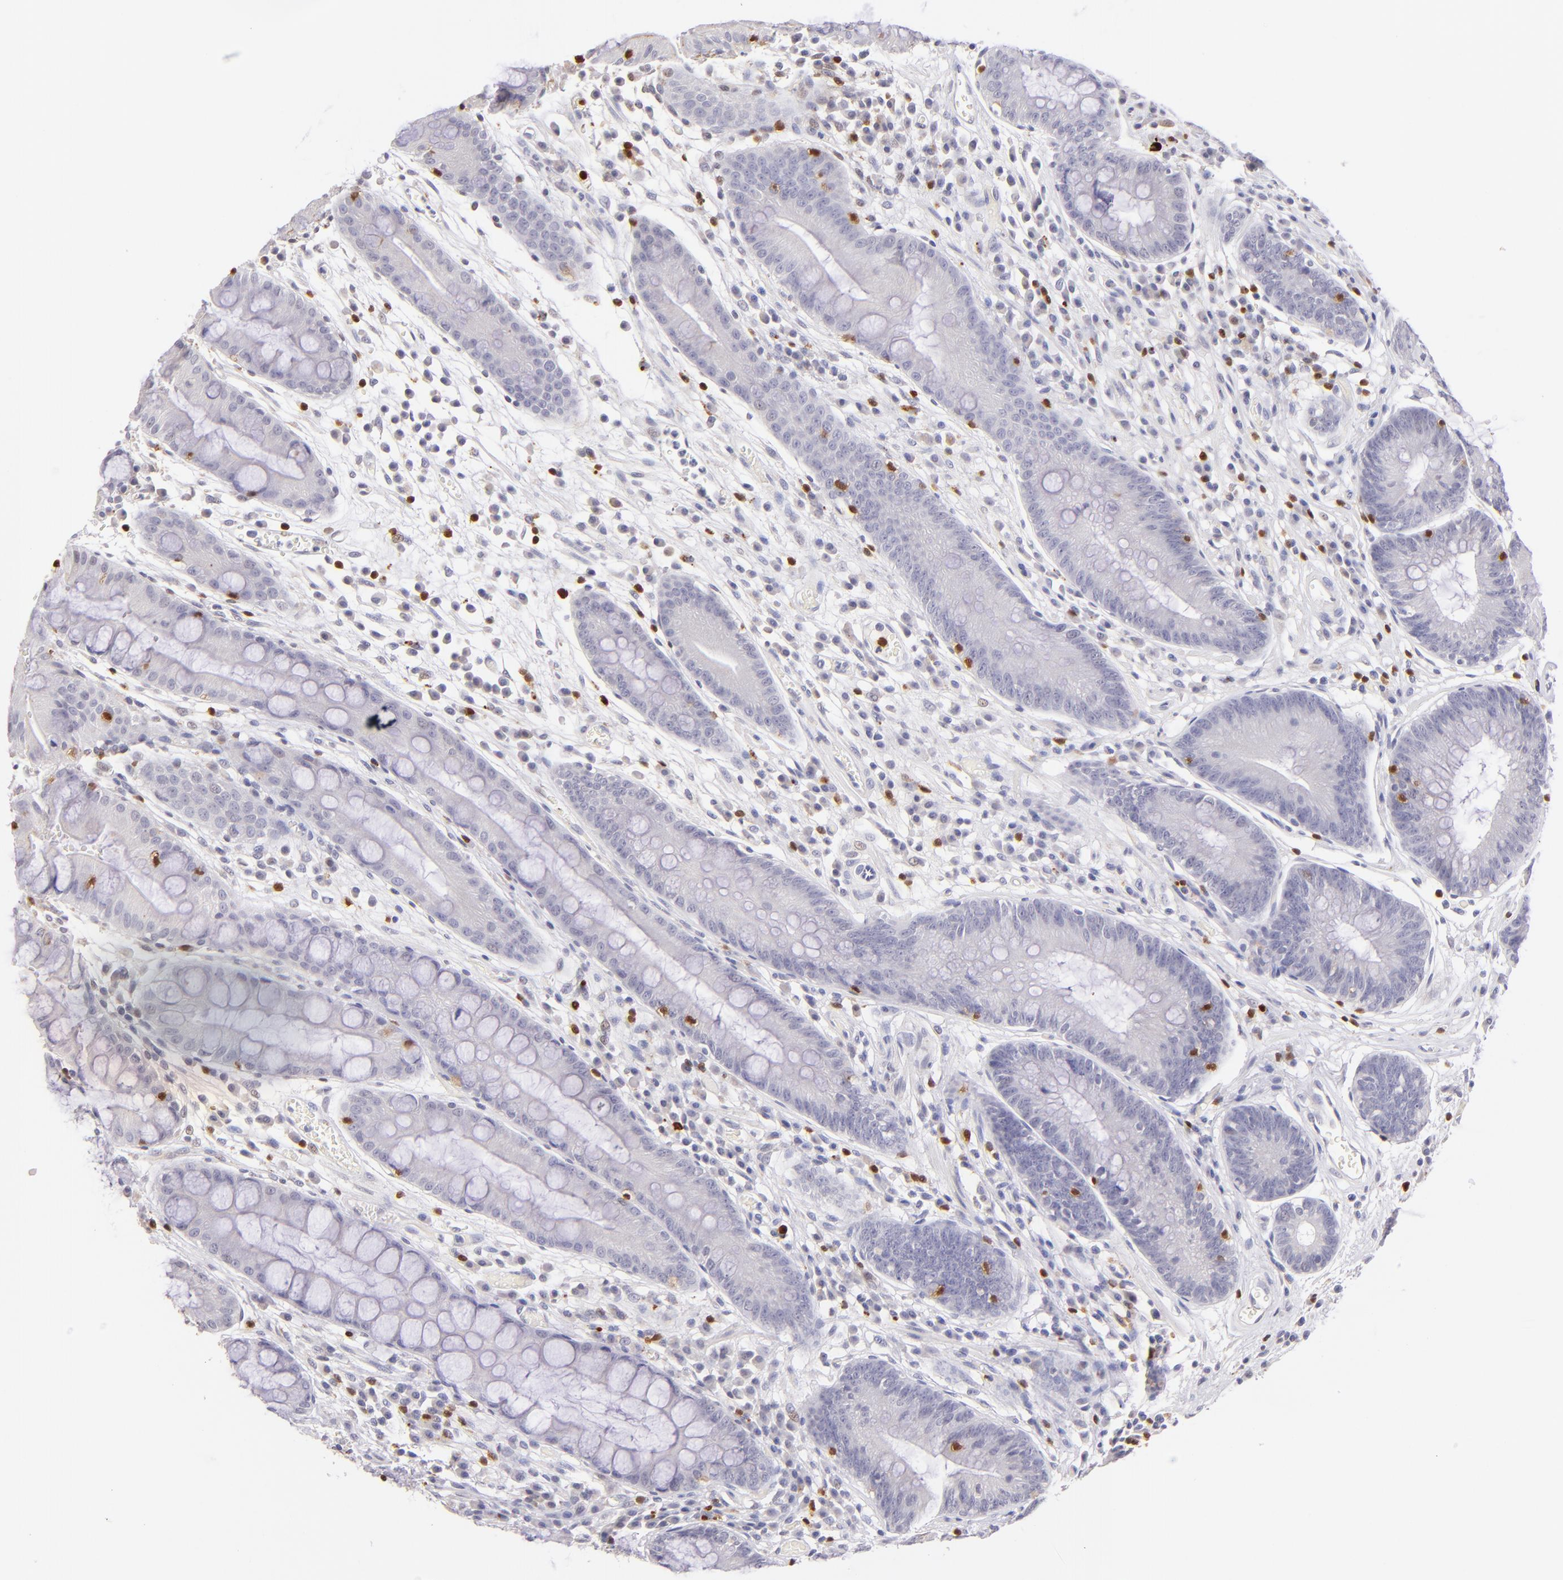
{"staining": {"intensity": "negative", "quantity": "none", "location": "none"}, "tissue": "stomach", "cell_type": "Glandular cells", "image_type": "normal", "snomed": [{"axis": "morphology", "description": "Normal tissue, NOS"}, {"axis": "morphology", "description": "Inflammation, NOS"}, {"axis": "topography", "description": "Stomach, lower"}], "caption": "A histopathology image of human stomach is negative for staining in glandular cells.", "gene": "ZAP70", "patient": {"sex": "male", "age": 59}}